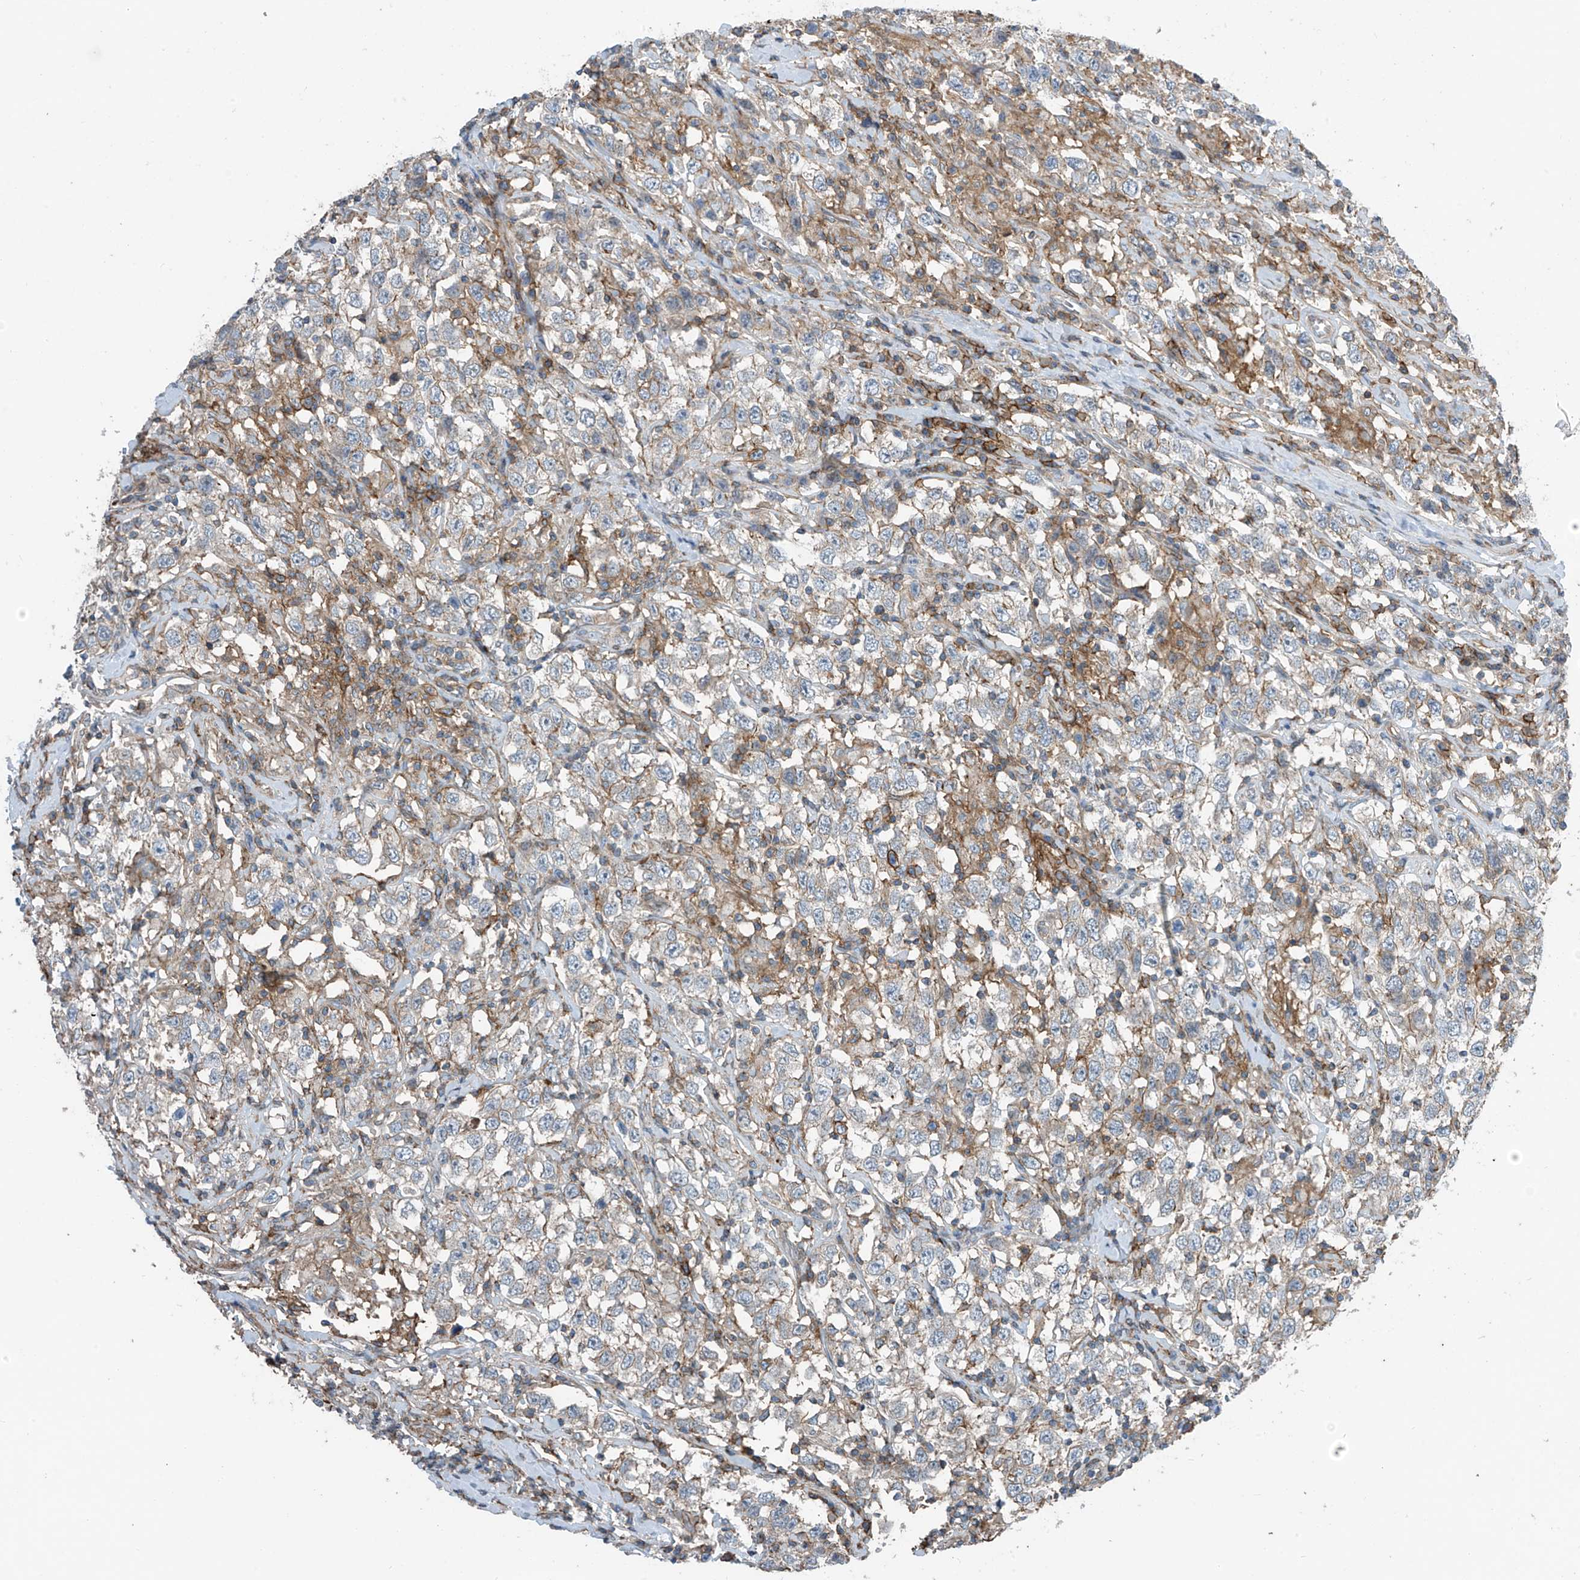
{"staining": {"intensity": "negative", "quantity": "none", "location": "none"}, "tissue": "testis cancer", "cell_type": "Tumor cells", "image_type": "cancer", "snomed": [{"axis": "morphology", "description": "Seminoma, NOS"}, {"axis": "topography", "description": "Testis"}], "caption": "Protein analysis of testis cancer displays no significant staining in tumor cells.", "gene": "SLC1A5", "patient": {"sex": "male", "age": 41}}